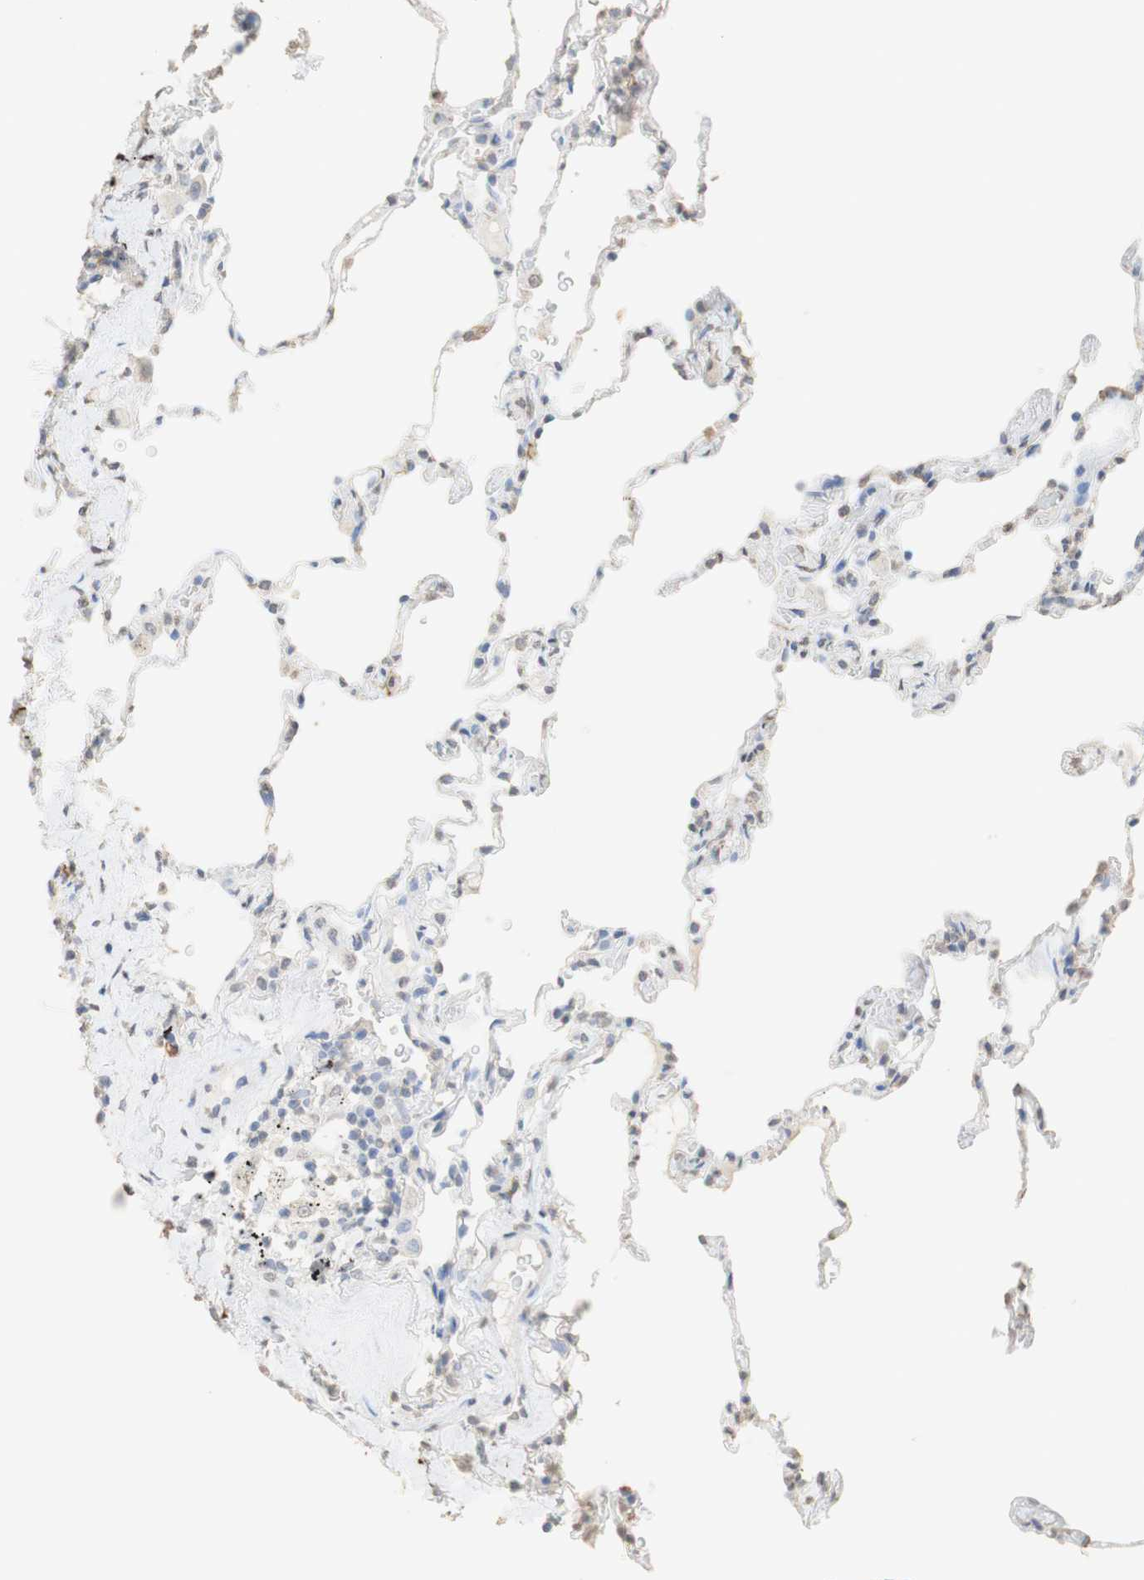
{"staining": {"intensity": "weak", "quantity": "25%-75%", "location": "cytoplasmic/membranous,nuclear"}, "tissue": "lung", "cell_type": "Alveolar cells", "image_type": "normal", "snomed": [{"axis": "morphology", "description": "Normal tissue, NOS"}, {"axis": "topography", "description": "Lung"}], "caption": "This histopathology image reveals immunohistochemistry (IHC) staining of normal lung, with low weak cytoplasmic/membranous,nuclear positivity in about 25%-75% of alveolar cells.", "gene": "L1CAM", "patient": {"sex": "male", "age": 59}}